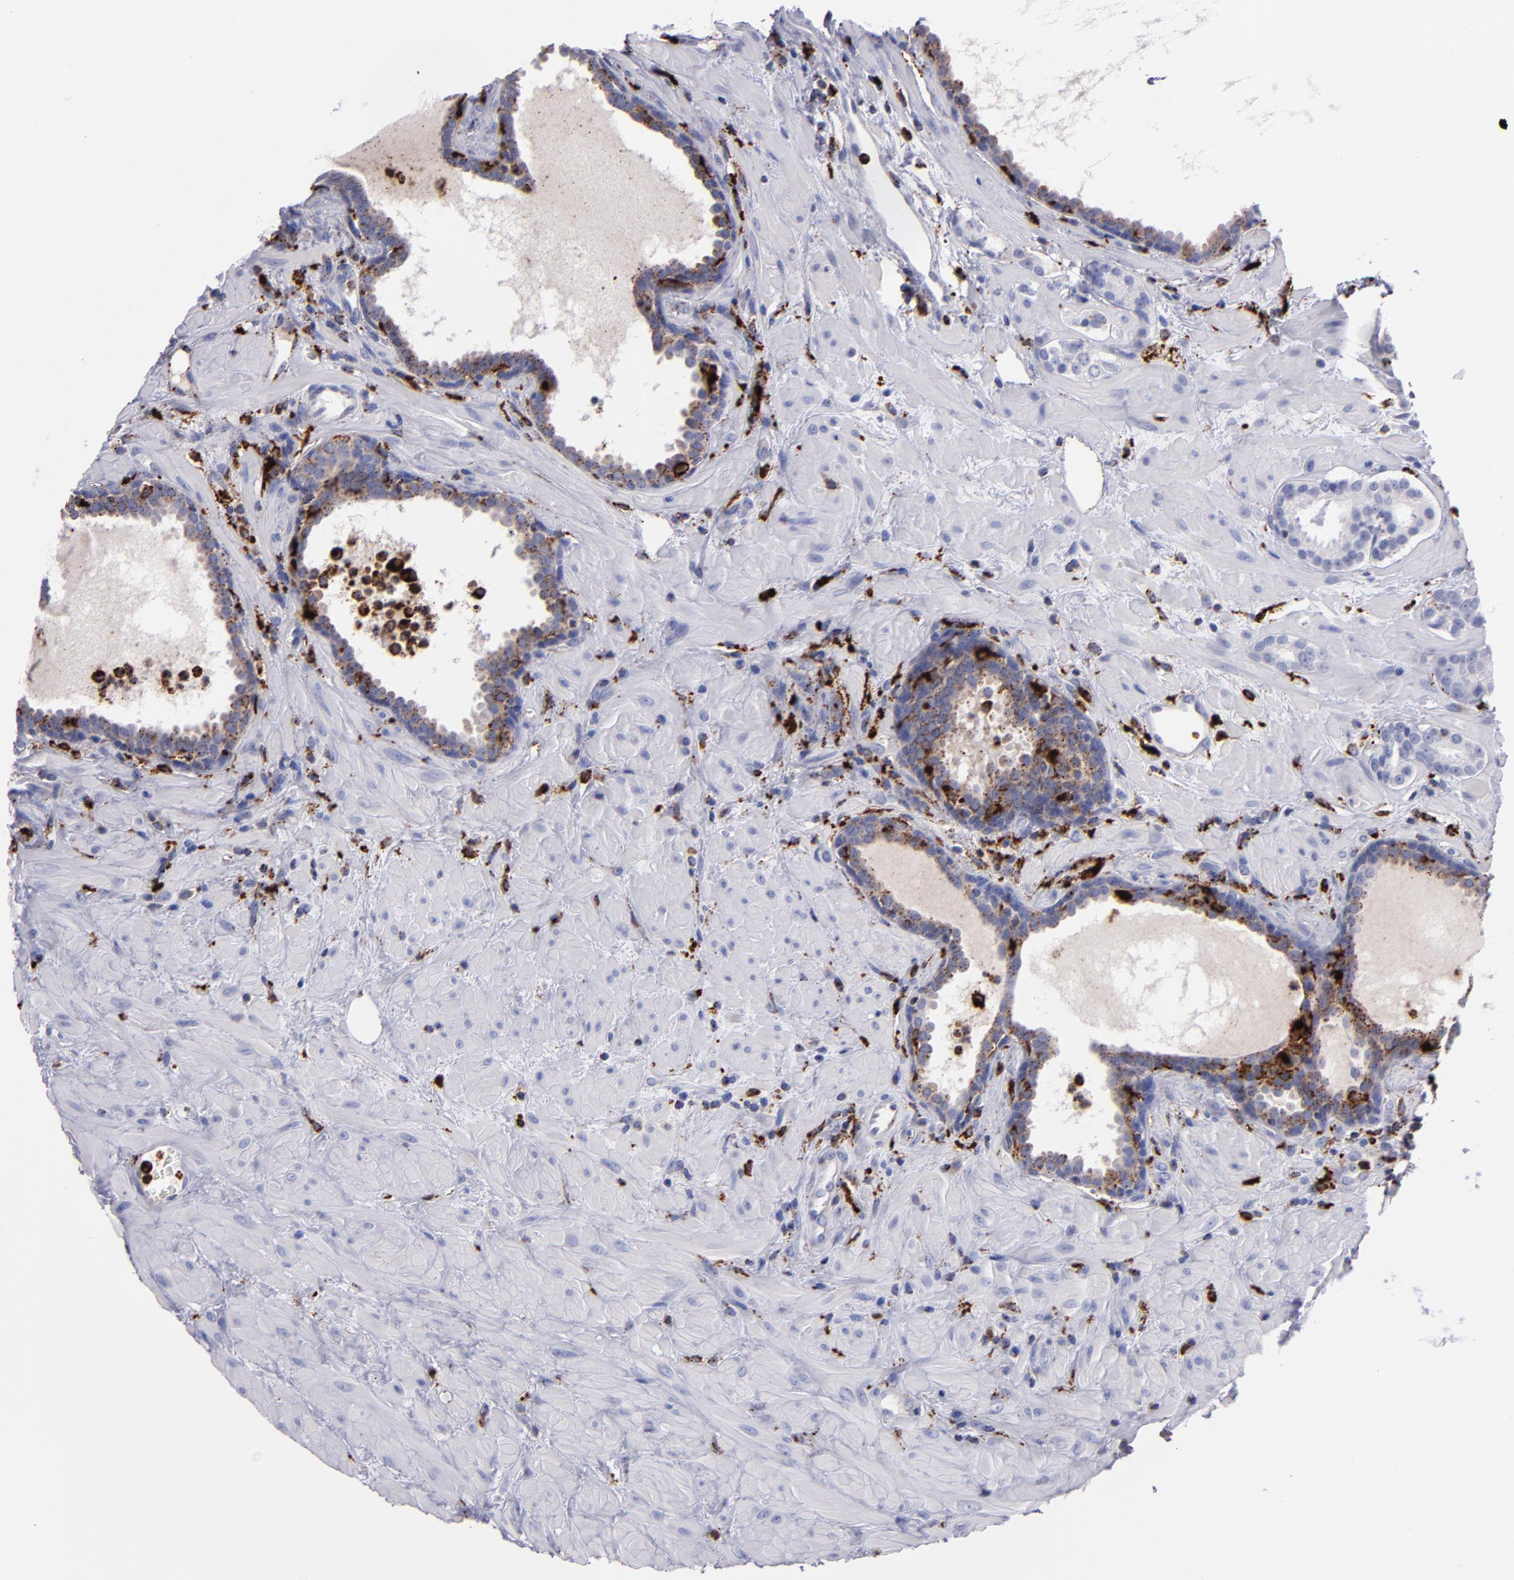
{"staining": {"intensity": "negative", "quantity": "none", "location": "none"}, "tissue": "prostate cancer", "cell_type": "Tumor cells", "image_type": "cancer", "snomed": [{"axis": "morphology", "description": "Adenocarcinoma, Low grade"}, {"axis": "topography", "description": "Prostate"}], "caption": "Tumor cells show no significant protein staining in prostate cancer (adenocarcinoma (low-grade)).", "gene": "CTSS", "patient": {"sex": "male", "age": 57}}